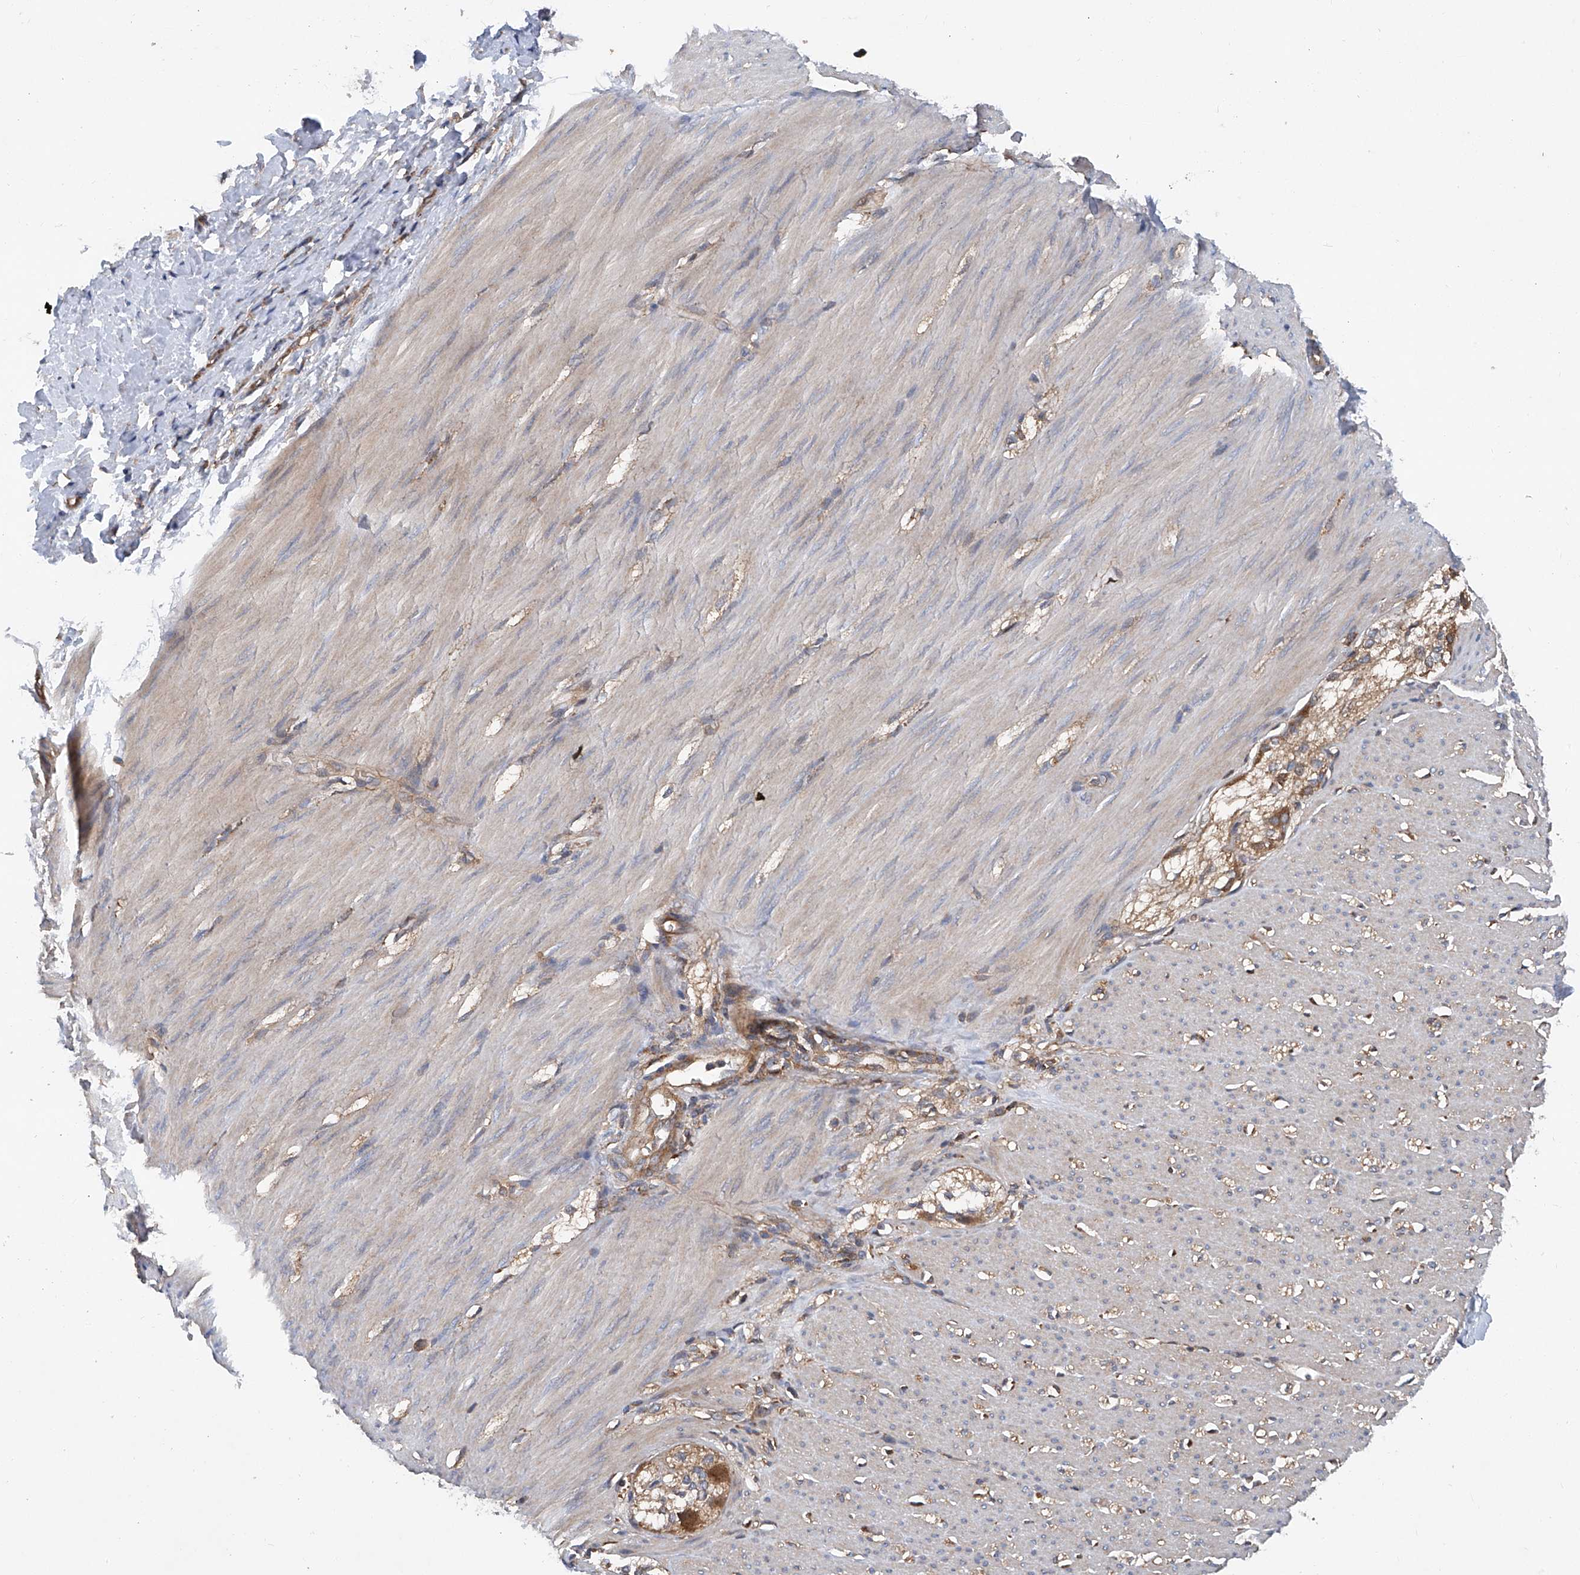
{"staining": {"intensity": "weak", "quantity": "25%-75%", "location": "cytoplasmic/membranous"}, "tissue": "smooth muscle", "cell_type": "Smooth muscle cells", "image_type": "normal", "snomed": [{"axis": "morphology", "description": "Normal tissue, NOS"}, {"axis": "morphology", "description": "Adenocarcinoma, NOS"}, {"axis": "topography", "description": "Colon"}, {"axis": "topography", "description": "Peripheral nerve tissue"}], "caption": "IHC staining of unremarkable smooth muscle, which demonstrates low levels of weak cytoplasmic/membranous staining in about 25%-75% of smooth muscle cells indicating weak cytoplasmic/membranous protein positivity. The staining was performed using DAB (3,3'-diaminobenzidine) (brown) for protein detection and nuclei were counterstained in hematoxylin (blue).", "gene": "SMAP1", "patient": {"sex": "male", "age": 14}}